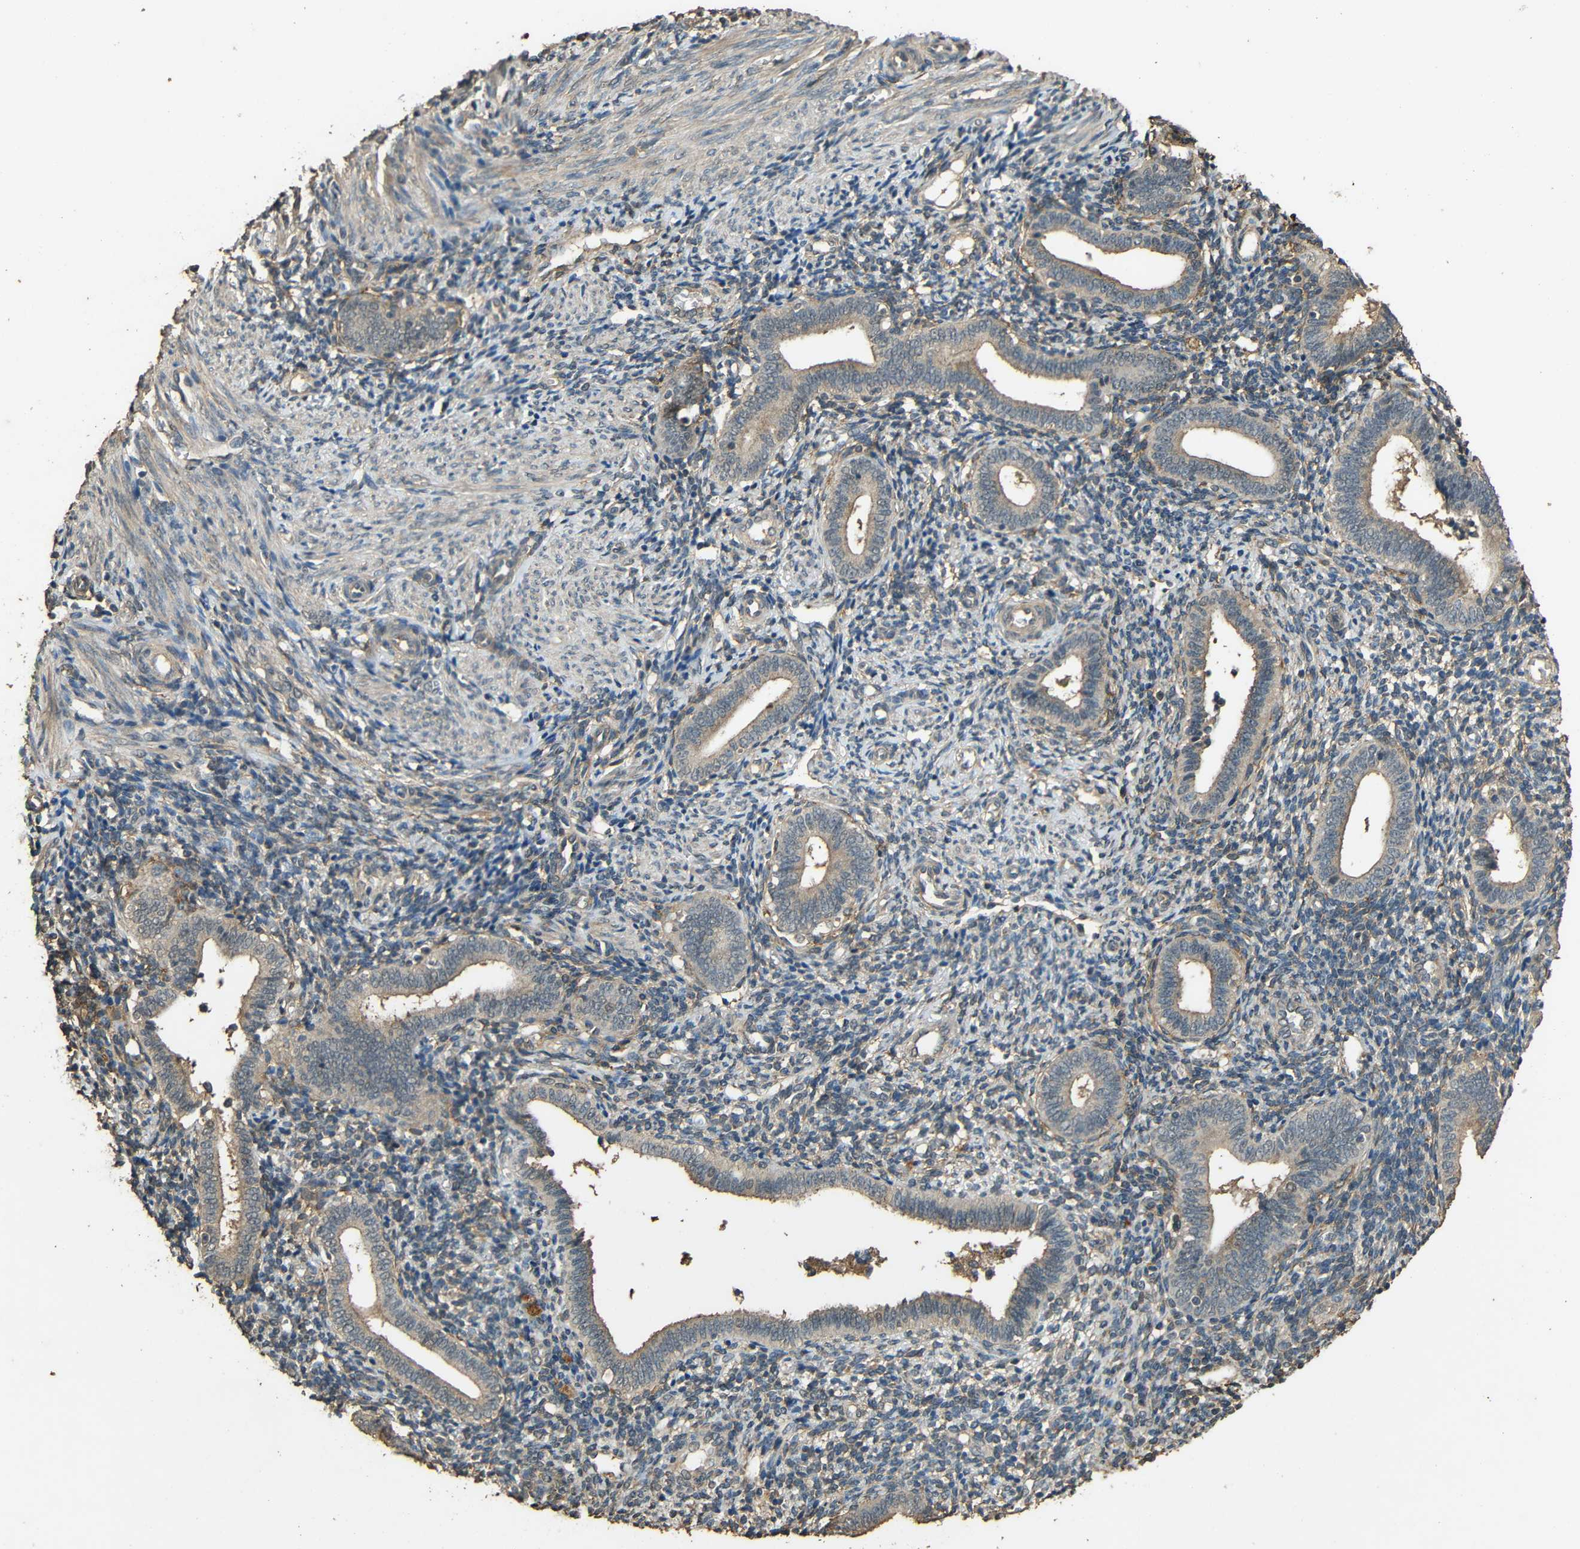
{"staining": {"intensity": "weak", "quantity": "25%-75%", "location": "cytoplasmic/membranous"}, "tissue": "endometrium", "cell_type": "Cells in endometrial stroma", "image_type": "normal", "snomed": [{"axis": "morphology", "description": "Normal tissue, NOS"}, {"axis": "topography", "description": "Uterus"}, {"axis": "topography", "description": "Endometrium"}], "caption": "Immunohistochemistry (DAB (3,3'-diaminobenzidine)) staining of unremarkable human endometrium shows weak cytoplasmic/membranous protein staining in about 25%-75% of cells in endometrial stroma.", "gene": "PDE5A", "patient": {"sex": "female", "age": 33}}